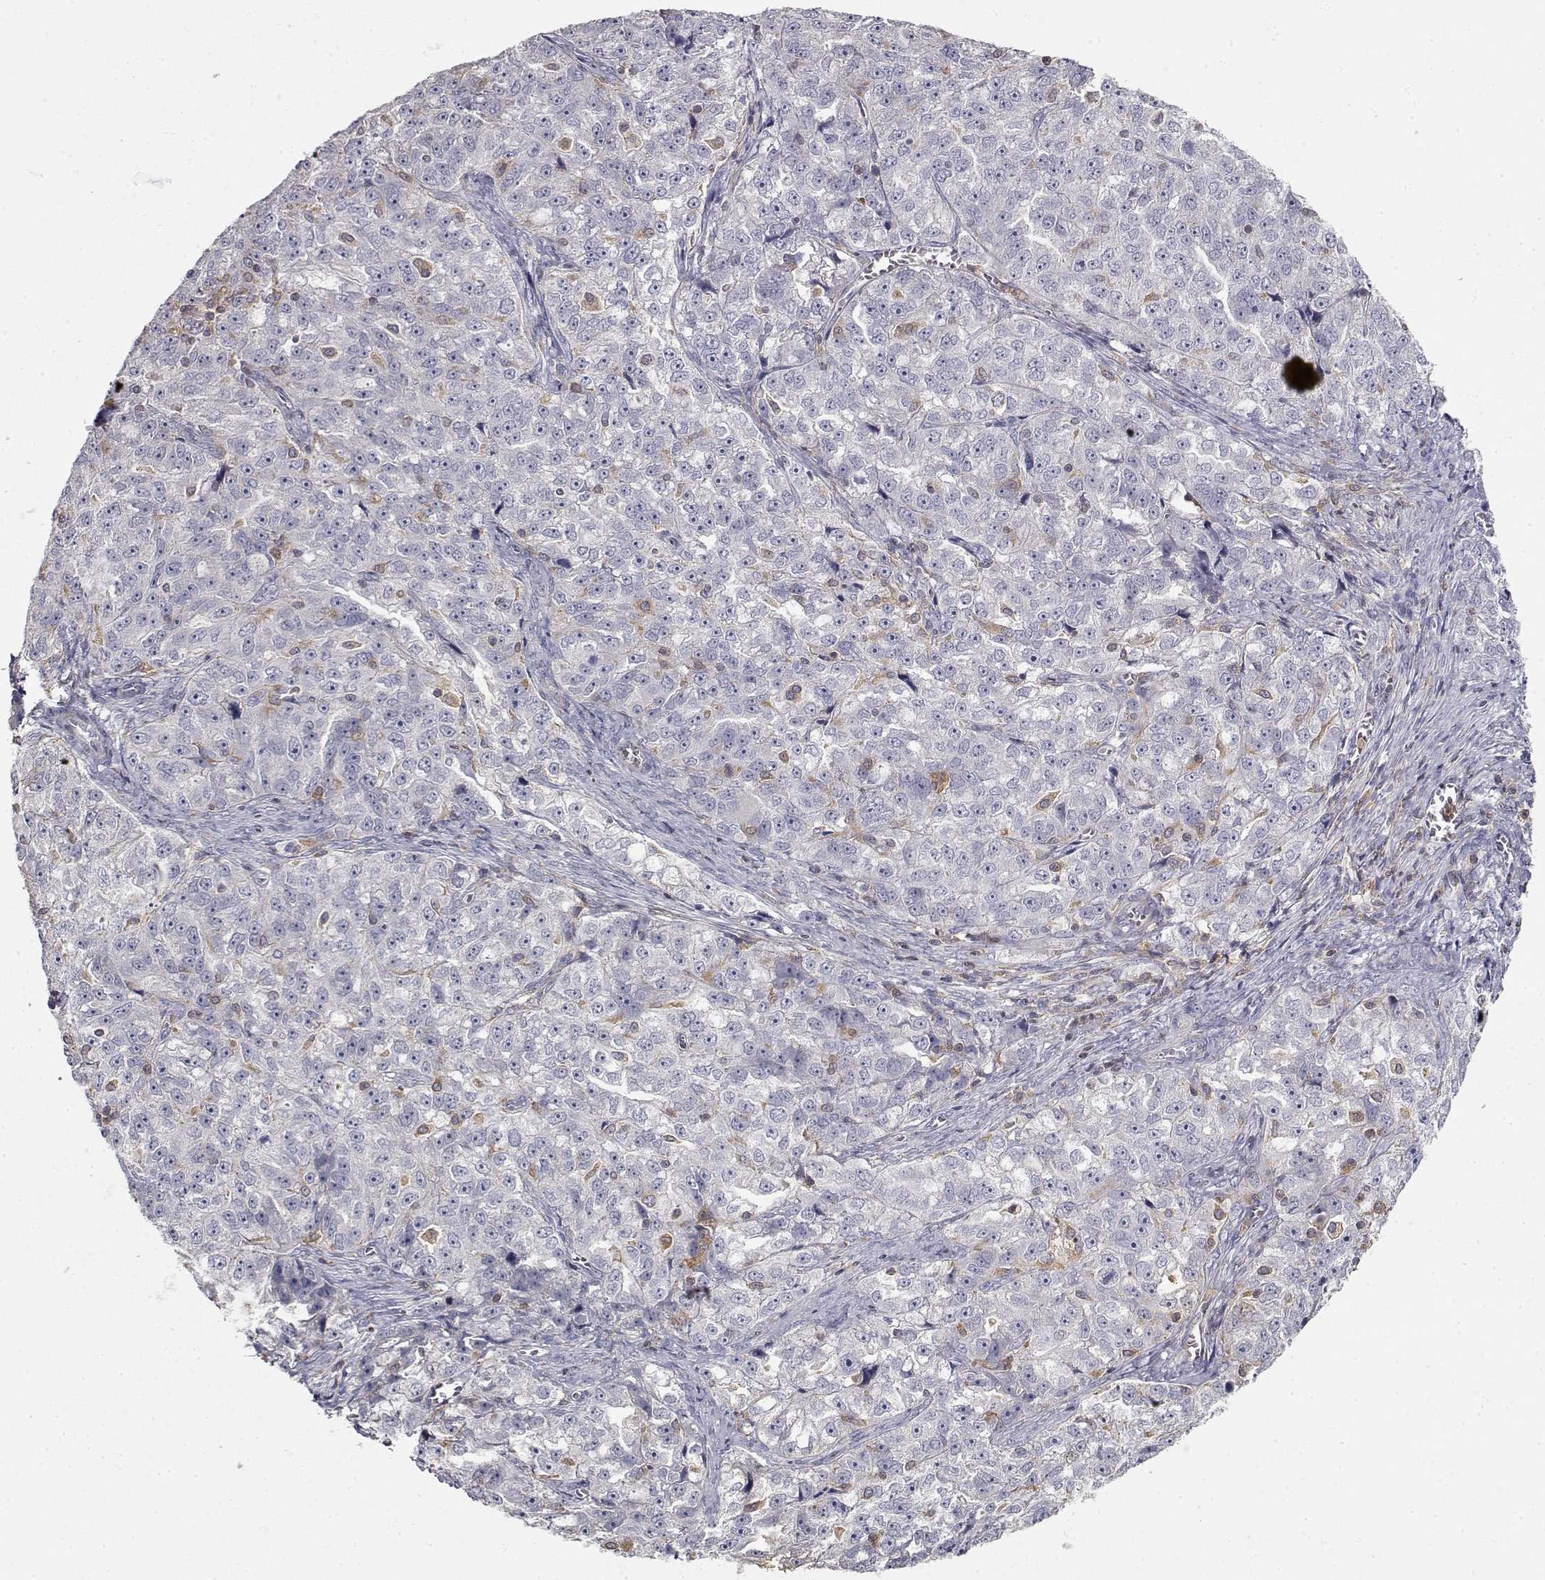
{"staining": {"intensity": "negative", "quantity": "none", "location": "none"}, "tissue": "ovarian cancer", "cell_type": "Tumor cells", "image_type": "cancer", "snomed": [{"axis": "morphology", "description": "Cystadenocarcinoma, serous, NOS"}, {"axis": "topography", "description": "Ovary"}], "caption": "This is a histopathology image of immunohistochemistry staining of serous cystadenocarcinoma (ovarian), which shows no staining in tumor cells.", "gene": "VAV1", "patient": {"sex": "female", "age": 51}}